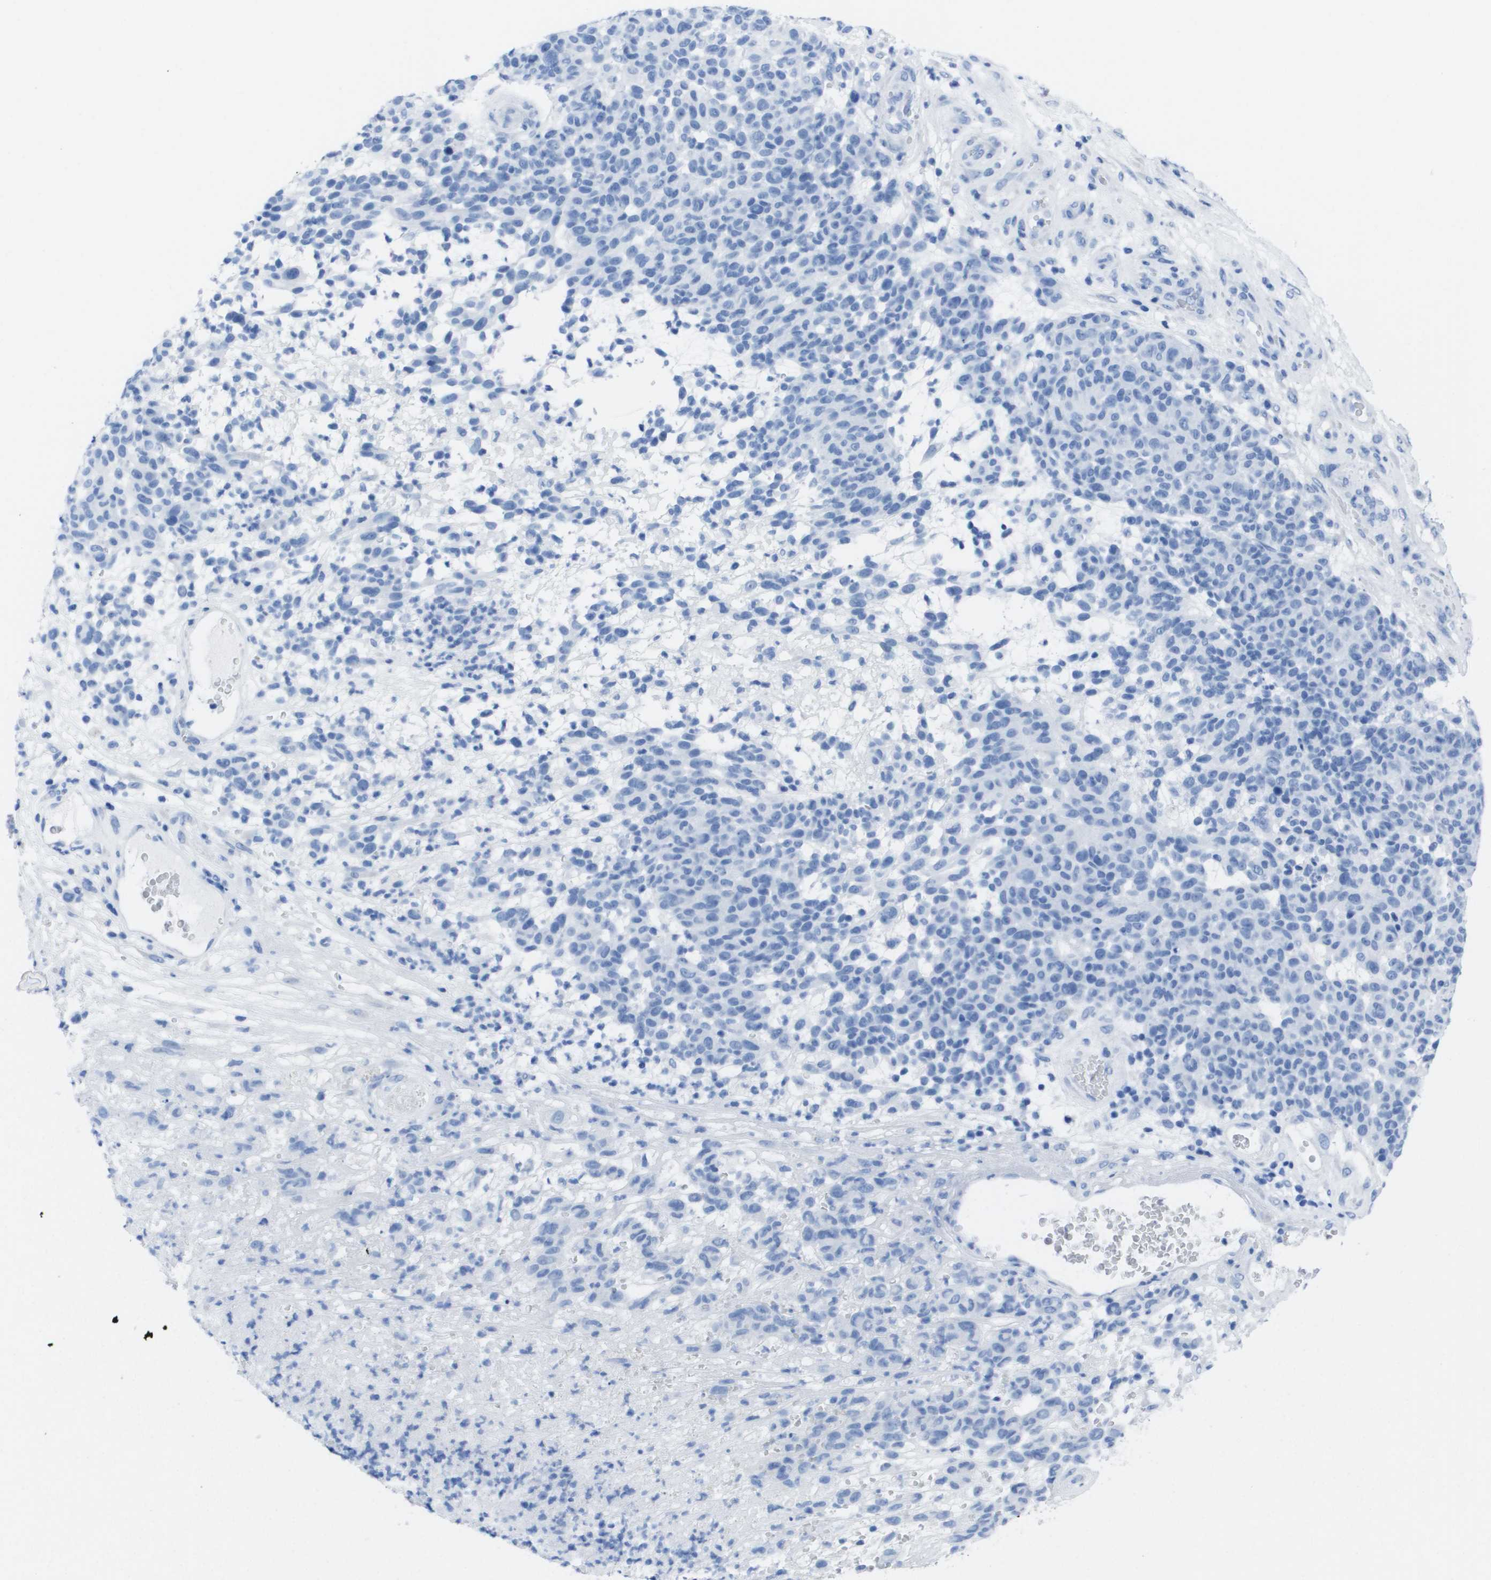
{"staining": {"intensity": "negative", "quantity": "none", "location": "none"}, "tissue": "melanoma", "cell_type": "Tumor cells", "image_type": "cancer", "snomed": [{"axis": "morphology", "description": "Malignant melanoma, NOS"}, {"axis": "topography", "description": "Skin"}], "caption": "Malignant melanoma stained for a protein using immunohistochemistry (IHC) exhibits no positivity tumor cells.", "gene": "KCNA3", "patient": {"sex": "male", "age": 59}}